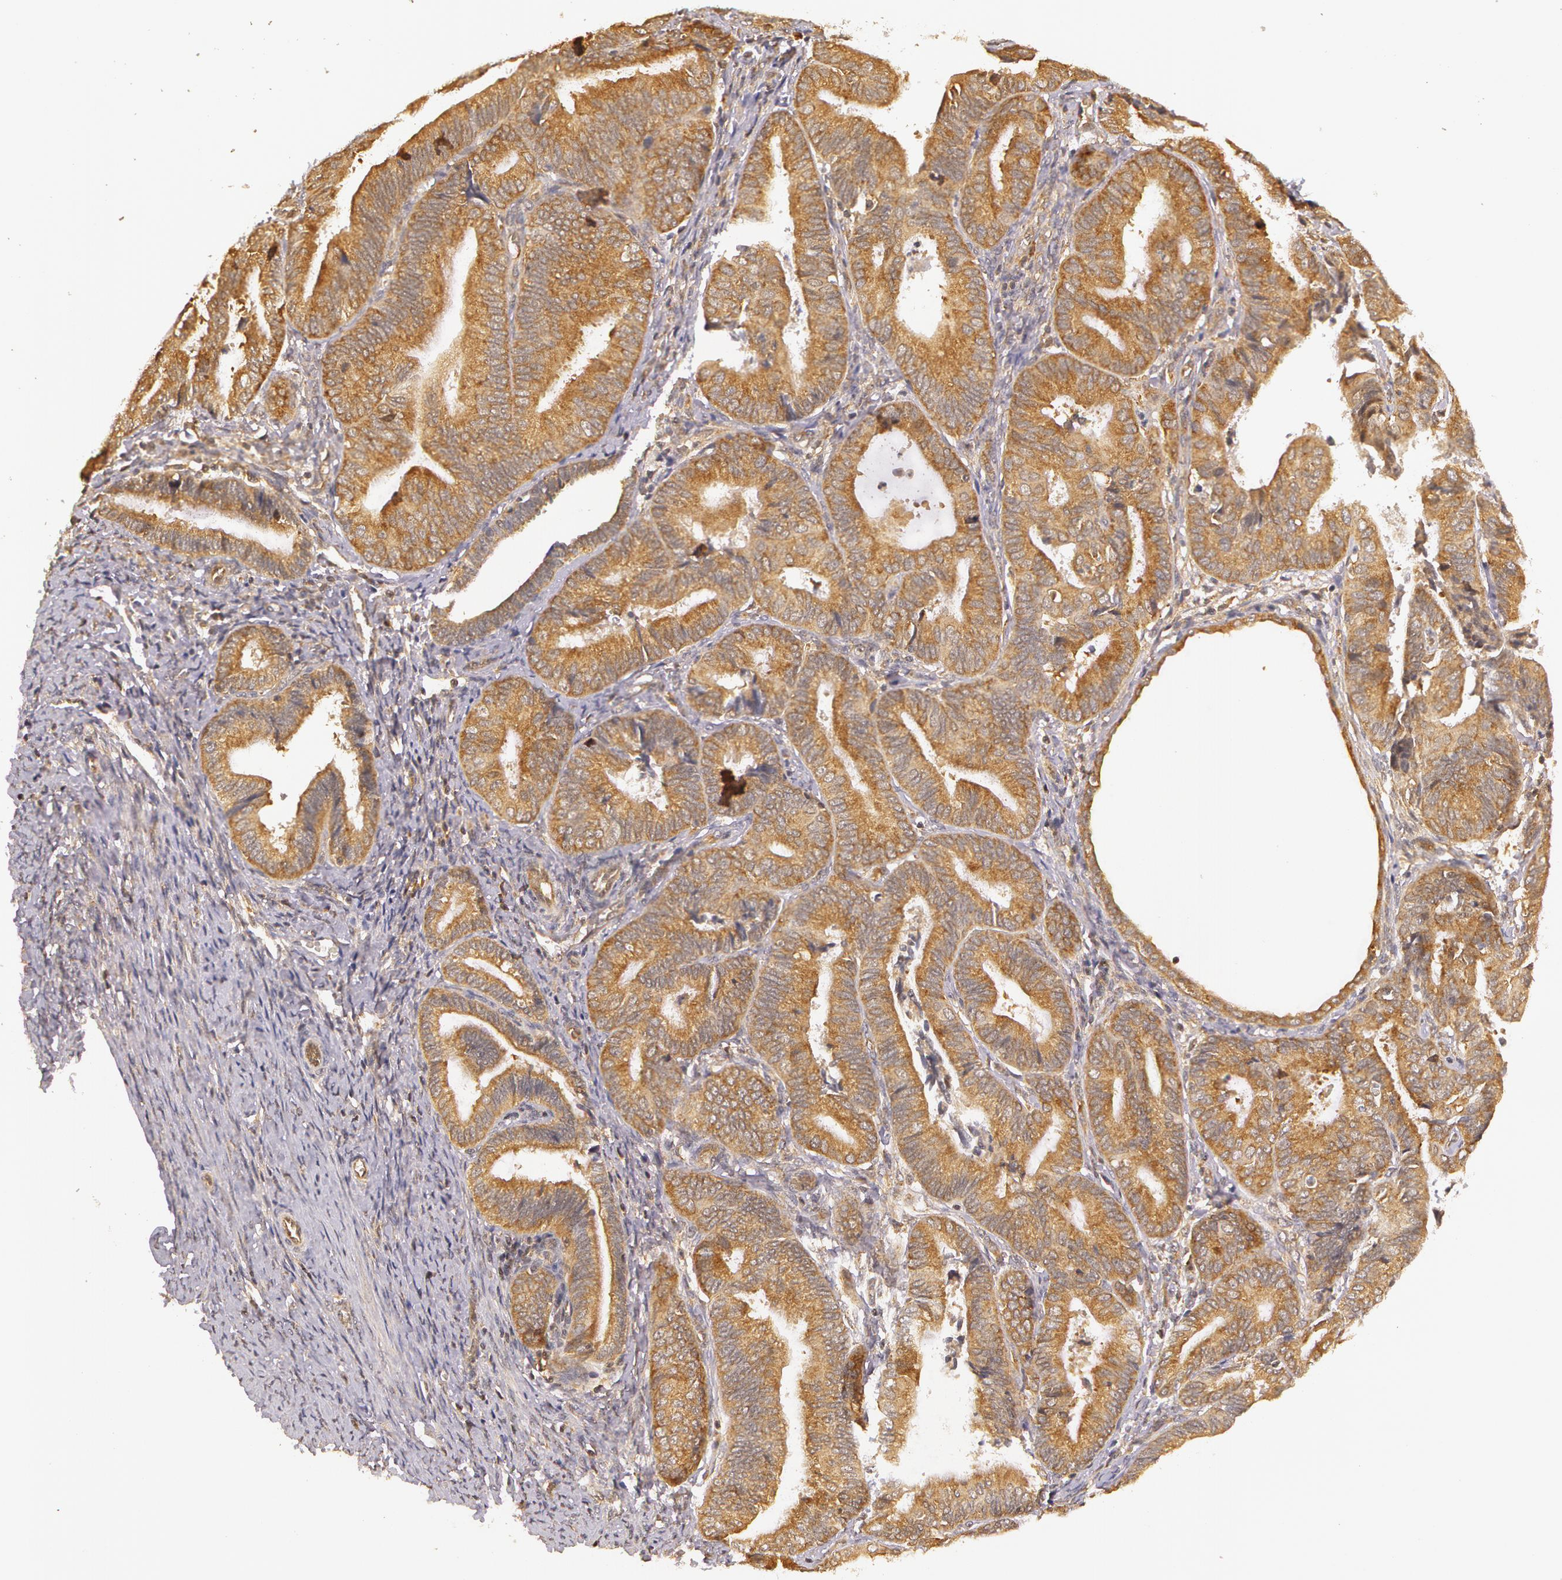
{"staining": {"intensity": "moderate", "quantity": ">75%", "location": "cytoplasmic/membranous"}, "tissue": "endometrial cancer", "cell_type": "Tumor cells", "image_type": "cancer", "snomed": [{"axis": "morphology", "description": "Adenocarcinoma, NOS"}, {"axis": "topography", "description": "Endometrium"}], "caption": "Moderate cytoplasmic/membranous staining is present in approximately >75% of tumor cells in endometrial cancer (adenocarcinoma). (Stains: DAB (3,3'-diaminobenzidine) in brown, nuclei in blue, Microscopy: brightfield microscopy at high magnification).", "gene": "ASCC2", "patient": {"sex": "female", "age": 63}}